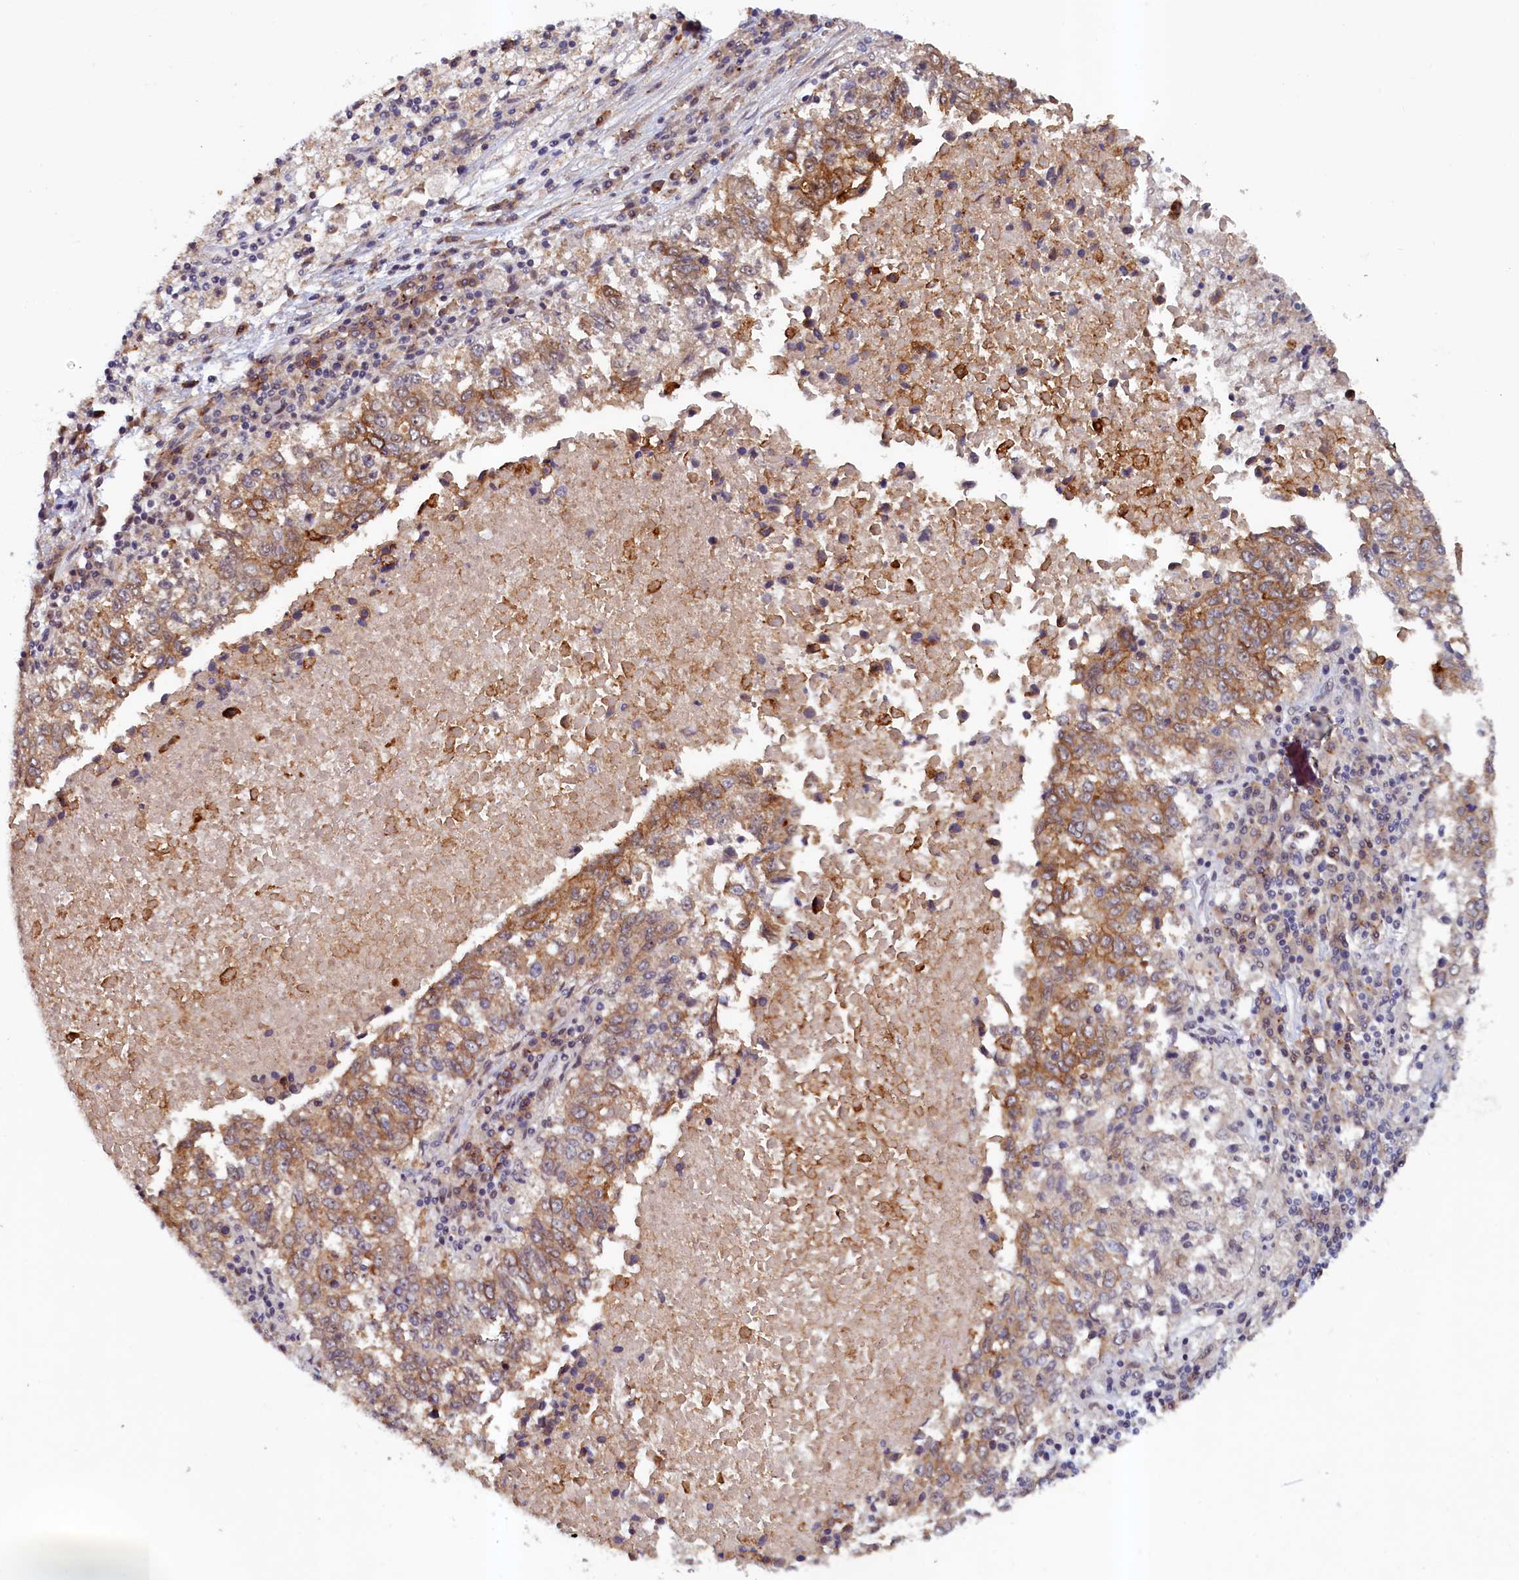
{"staining": {"intensity": "moderate", "quantity": ">75%", "location": "cytoplasmic/membranous"}, "tissue": "lung cancer", "cell_type": "Tumor cells", "image_type": "cancer", "snomed": [{"axis": "morphology", "description": "Squamous cell carcinoma, NOS"}, {"axis": "topography", "description": "Lung"}], "caption": "IHC of lung cancer (squamous cell carcinoma) reveals medium levels of moderate cytoplasmic/membranous staining in about >75% of tumor cells.", "gene": "PACSIN3", "patient": {"sex": "male", "age": 73}}